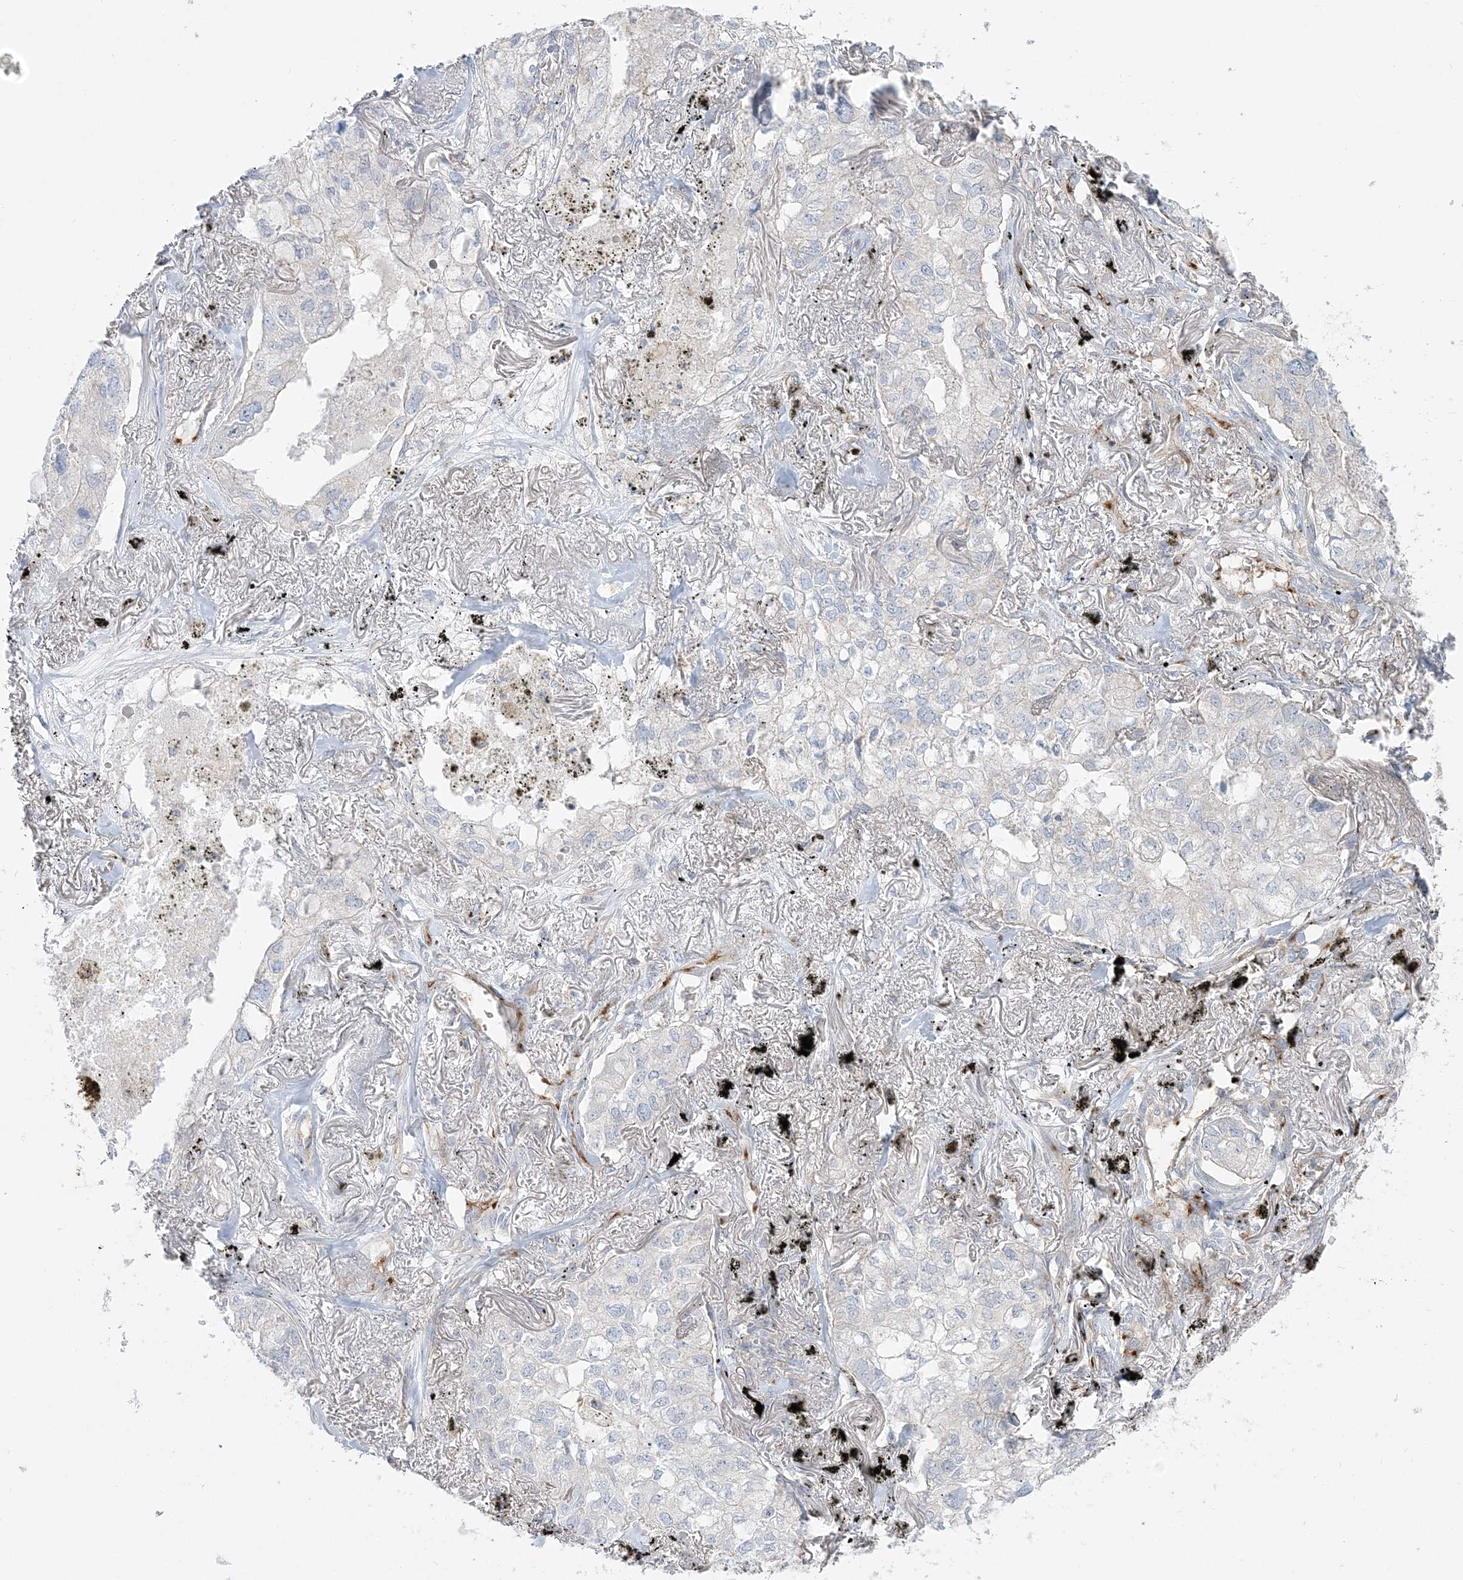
{"staining": {"intensity": "negative", "quantity": "none", "location": "none"}, "tissue": "lung cancer", "cell_type": "Tumor cells", "image_type": "cancer", "snomed": [{"axis": "morphology", "description": "Adenocarcinoma, NOS"}, {"axis": "topography", "description": "Lung"}], "caption": "Protein analysis of lung cancer exhibits no significant expression in tumor cells.", "gene": "INPP1", "patient": {"sex": "male", "age": 65}}